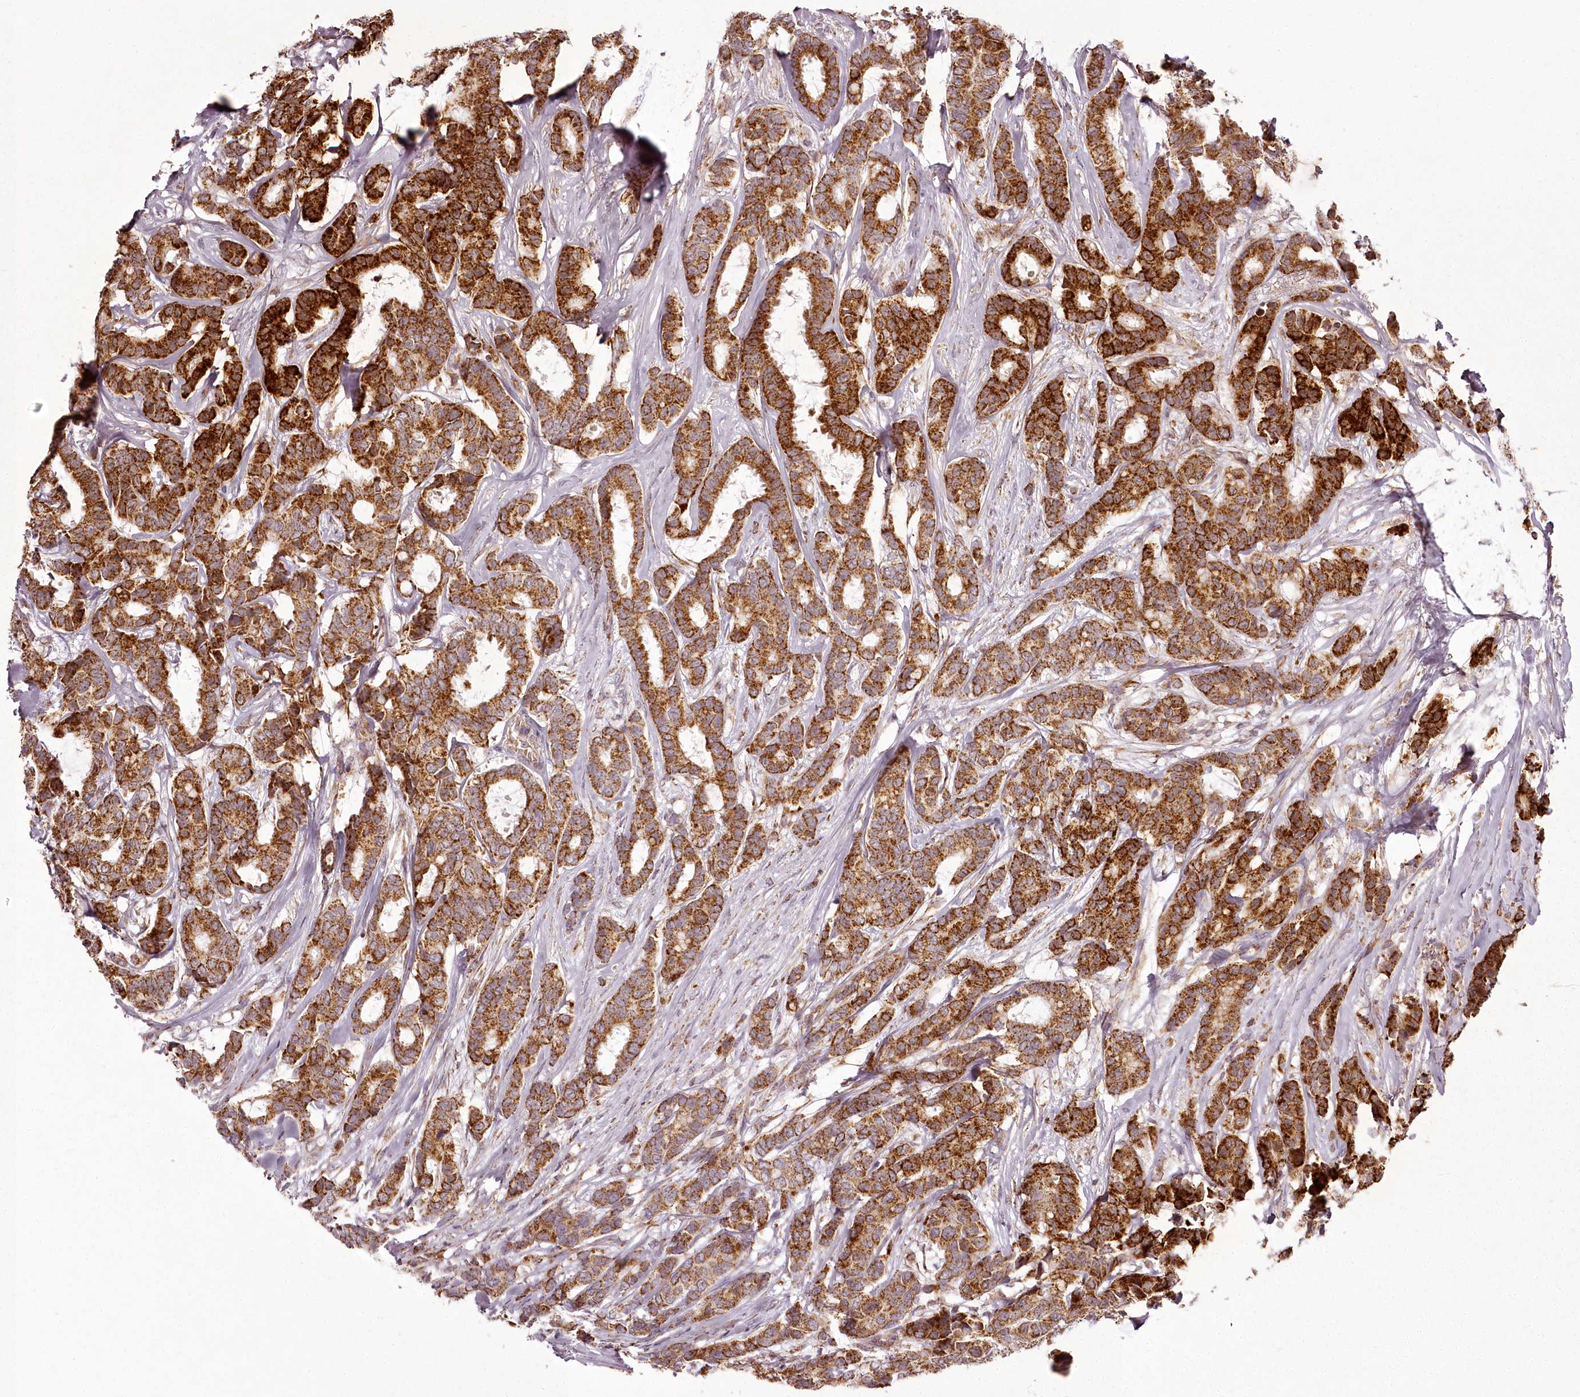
{"staining": {"intensity": "strong", "quantity": ">75%", "location": "cytoplasmic/membranous"}, "tissue": "breast cancer", "cell_type": "Tumor cells", "image_type": "cancer", "snomed": [{"axis": "morphology", "description": "Duct carcinoma"}, {"axis": "topography", "description": "Breast"}], "caption": "Immunohistochemistry (DAB (3,3'-diaminobenzidine)) staining of breast cancer (infiltrating ductal carcinoma) demonstrates strong cytoplasmic/membranous protein positivity in approximately >75% of tumor cells. (IHC, brightfield microscopy, high magnification).", "gene": "CHCHD2", "patient": {"sex": "female", "age": 87}}